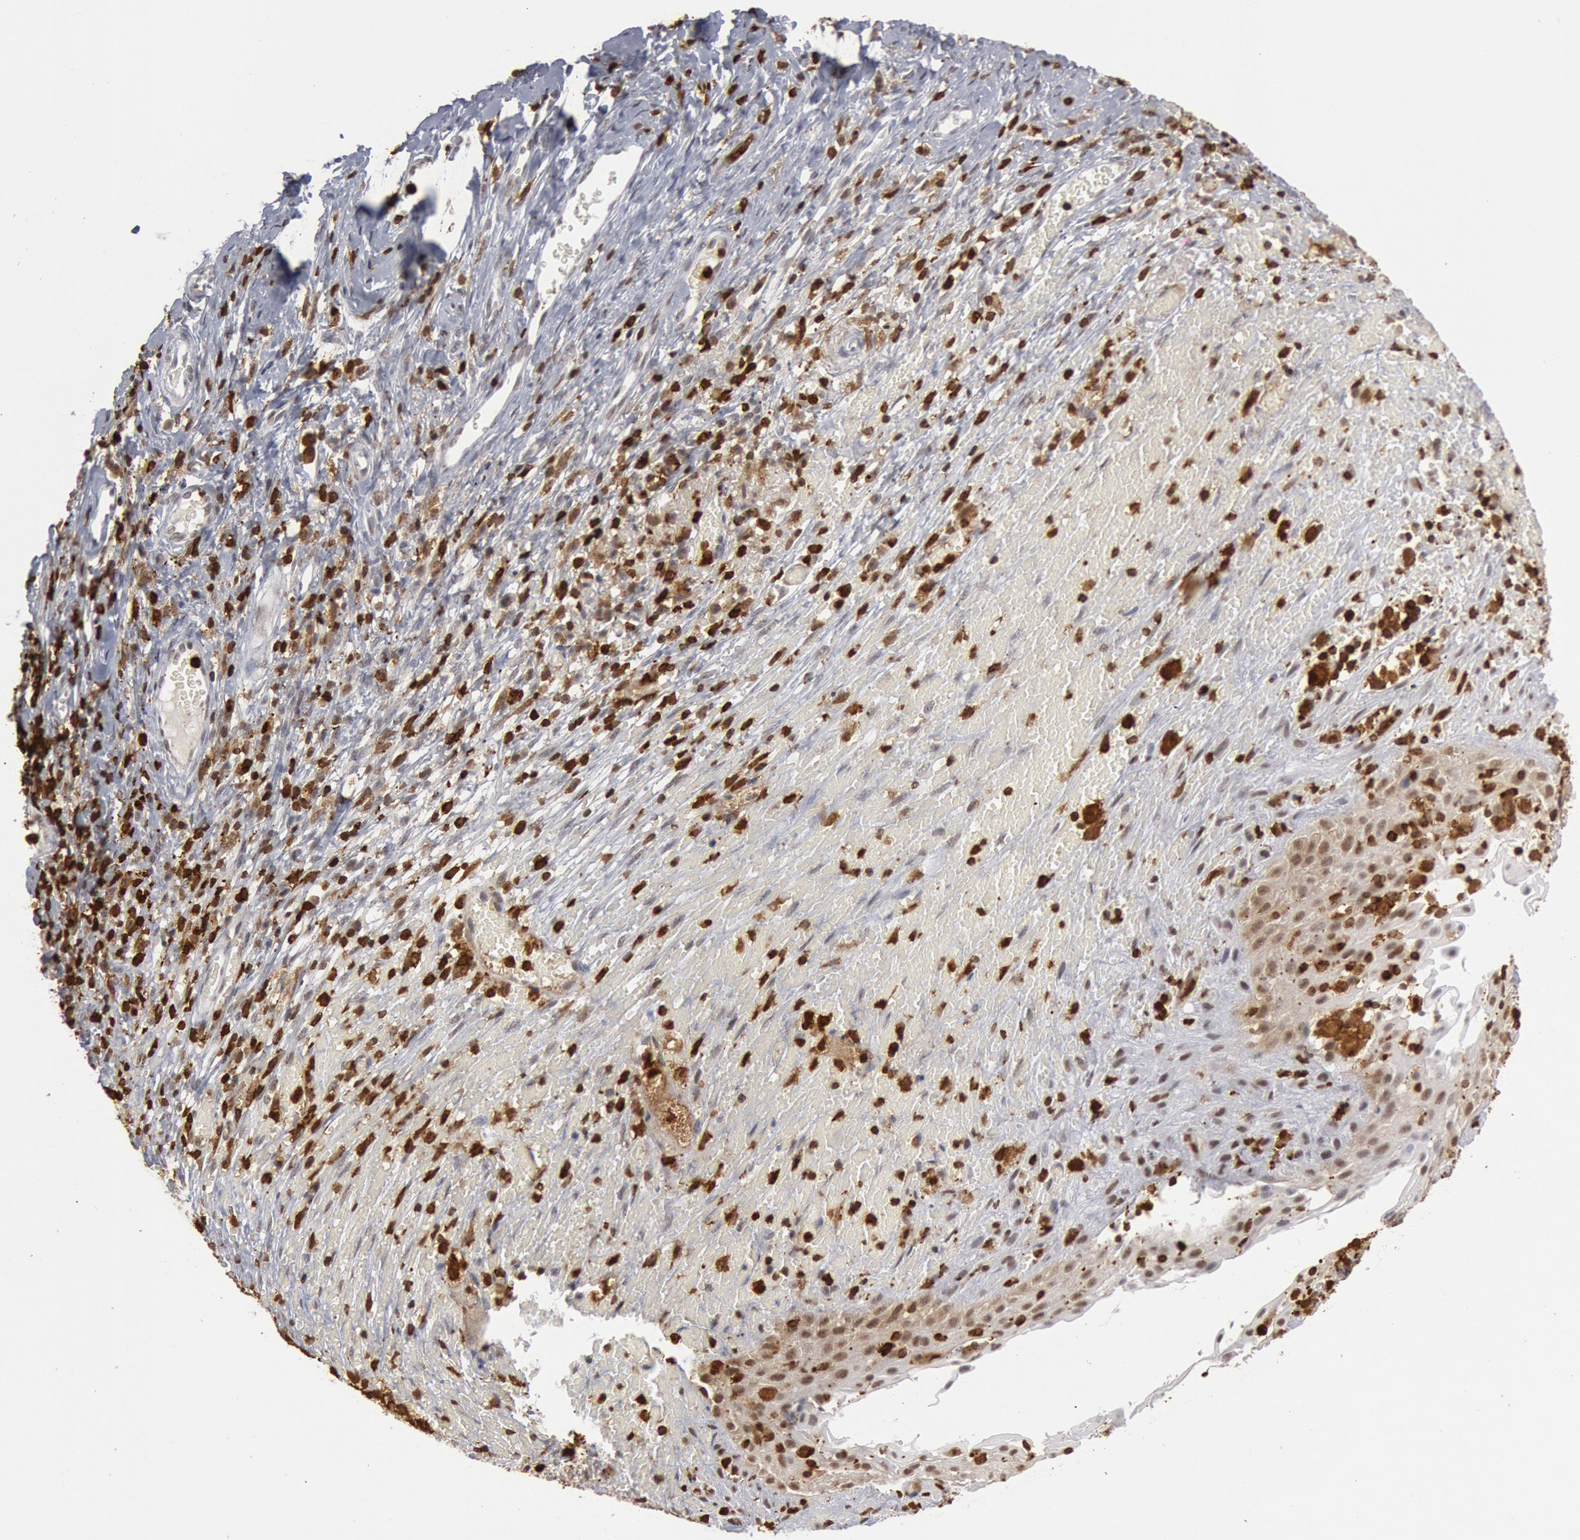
{"staining": {"intensity": "moderate", "quantity": ">75%", "location": "cytoplasmic/membranous,nuclear"}, "tissue": "cervical cancer", "cell_type": "Tumor cells", "image_type": "cancer", "snomed": [{"axis": "morphology", "description": "Normal tissue, NOS"}, {"axis": "morphology", "description": "Squamous cell carcinoma, NOS"}, {"axis": "topography", "description": "Cervix"}], "caption": "Approximately >75% of tumor cells in human cervical squamous cell carcinoma demonstrate moderate cytoplasmic/membranous and nuclear protein positivity as visualized by brown immunohistochemical staining.", "gene": "PTPN6", "patient": {"sex": "female", "age": 67}}